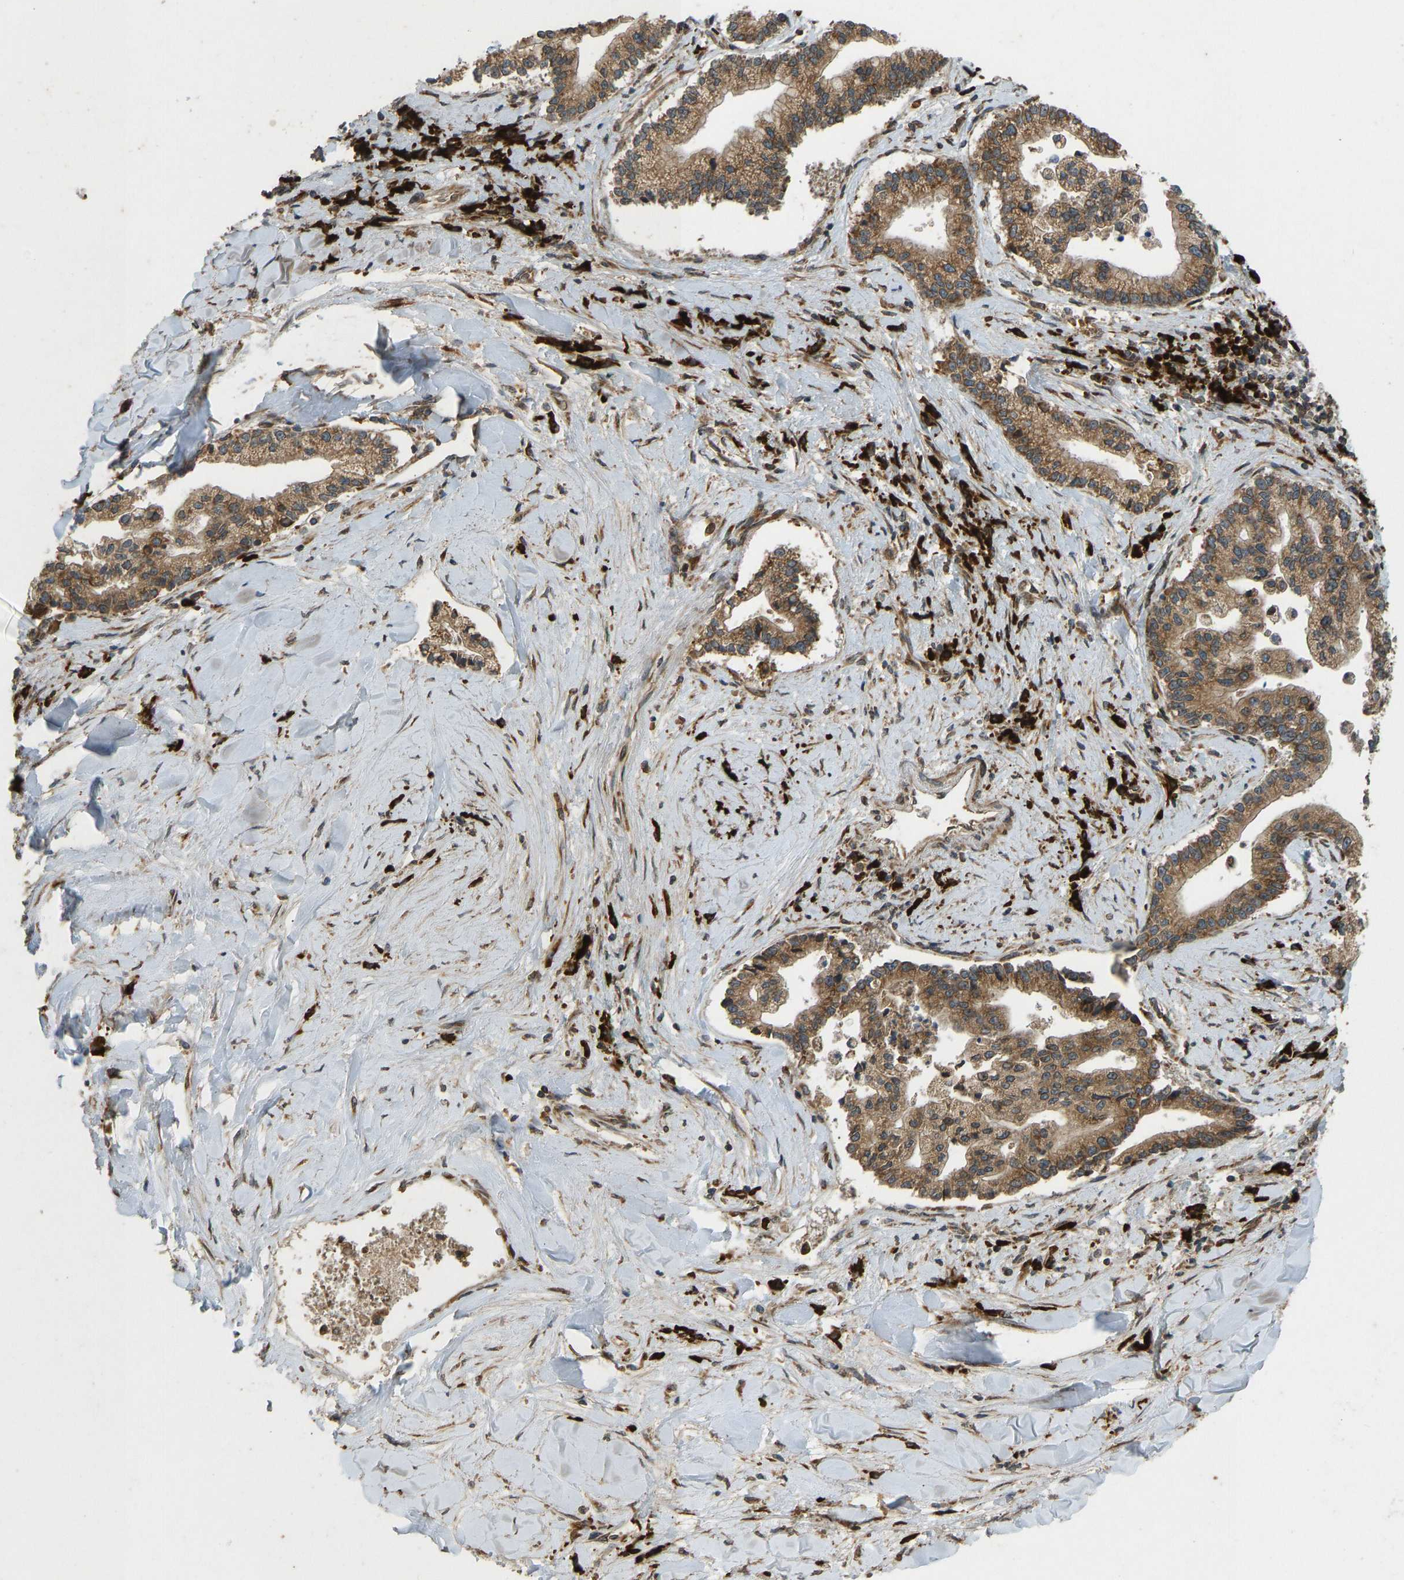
{"staining": {"intensity": "moderate", "quantity": ">75%", "location": "cytoplasmic/membranous"}, "tissue": "liver cancer", "cell_type": "Tumor cells", "image_type": "cancer", "snomed": [{"axis": "morphology", "description": "Cholangiocarcinoma"}, {"axis": "topography", "description": "Liver"}], "caption": "Cholangiocarcinoma (liver) stained for a protein (brown) reveals moderate cytoplasmic/membranous positive positivity in approximately >75% of tumor cells.", "gene": "RPN2", "patient": {"sex": "male", "age": 50}}